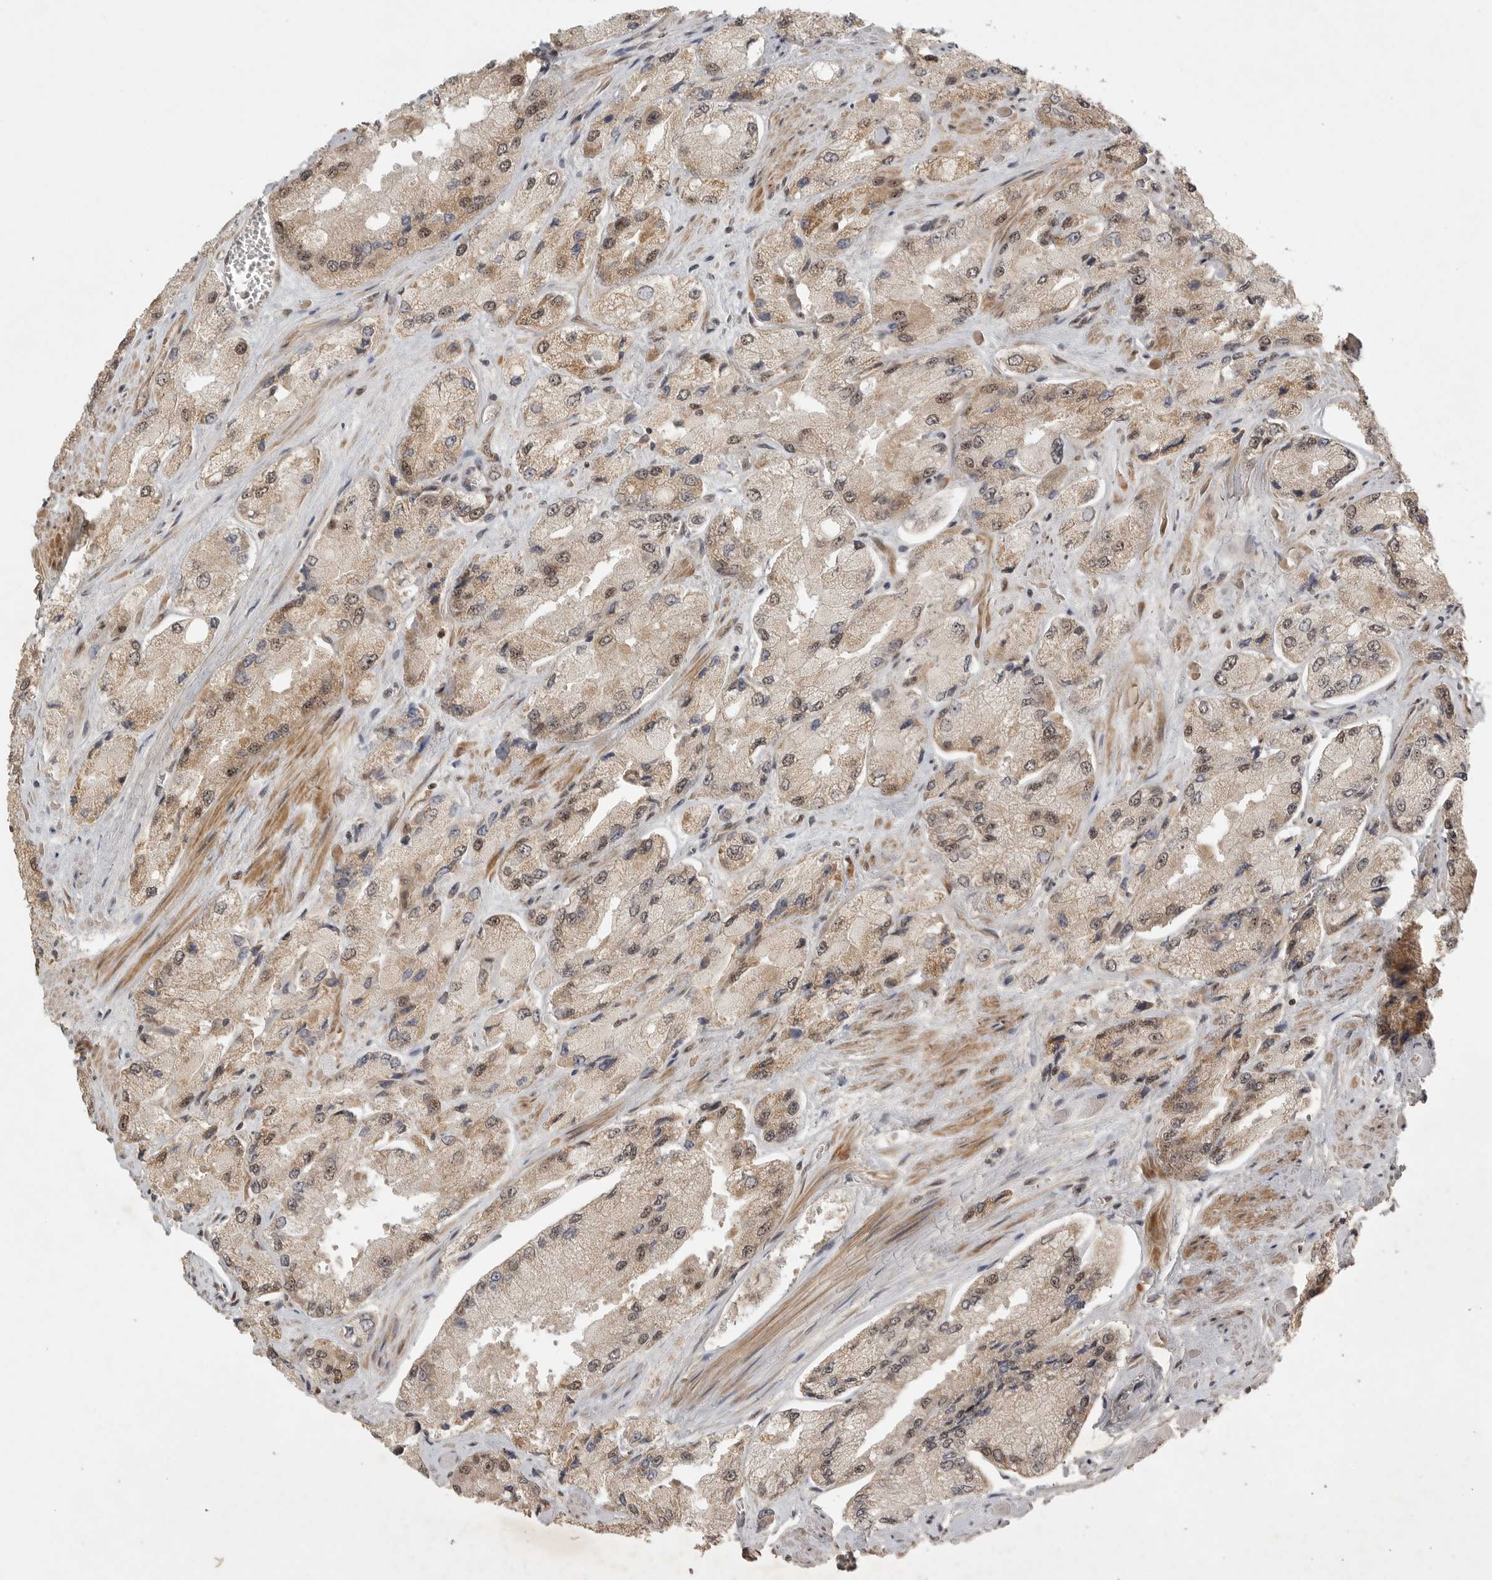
{"staining": {"intensity": "moderate", "quantity": "25%-75%", "location": "cytoplasmic/membranous,nuclear"}, "tissue": "prostate cancer", "cell_type": "Tumor cells", "image_type": "cancer", "snomed": [{"axis": "morphology", "description": "Adenocarcinoma, High grade"}, {"axis": "topography", "description": "Prostate"}], "caption": "Tumor cells demonstrate medium levels of moderate cytoplasmic/membranous and nuclear positivity in about 25%-75% of cells in human prostate cancer (high-grade adenocarcinoma).", "gene": "POMP", "patient": {"sex": "male", "age": 58}}